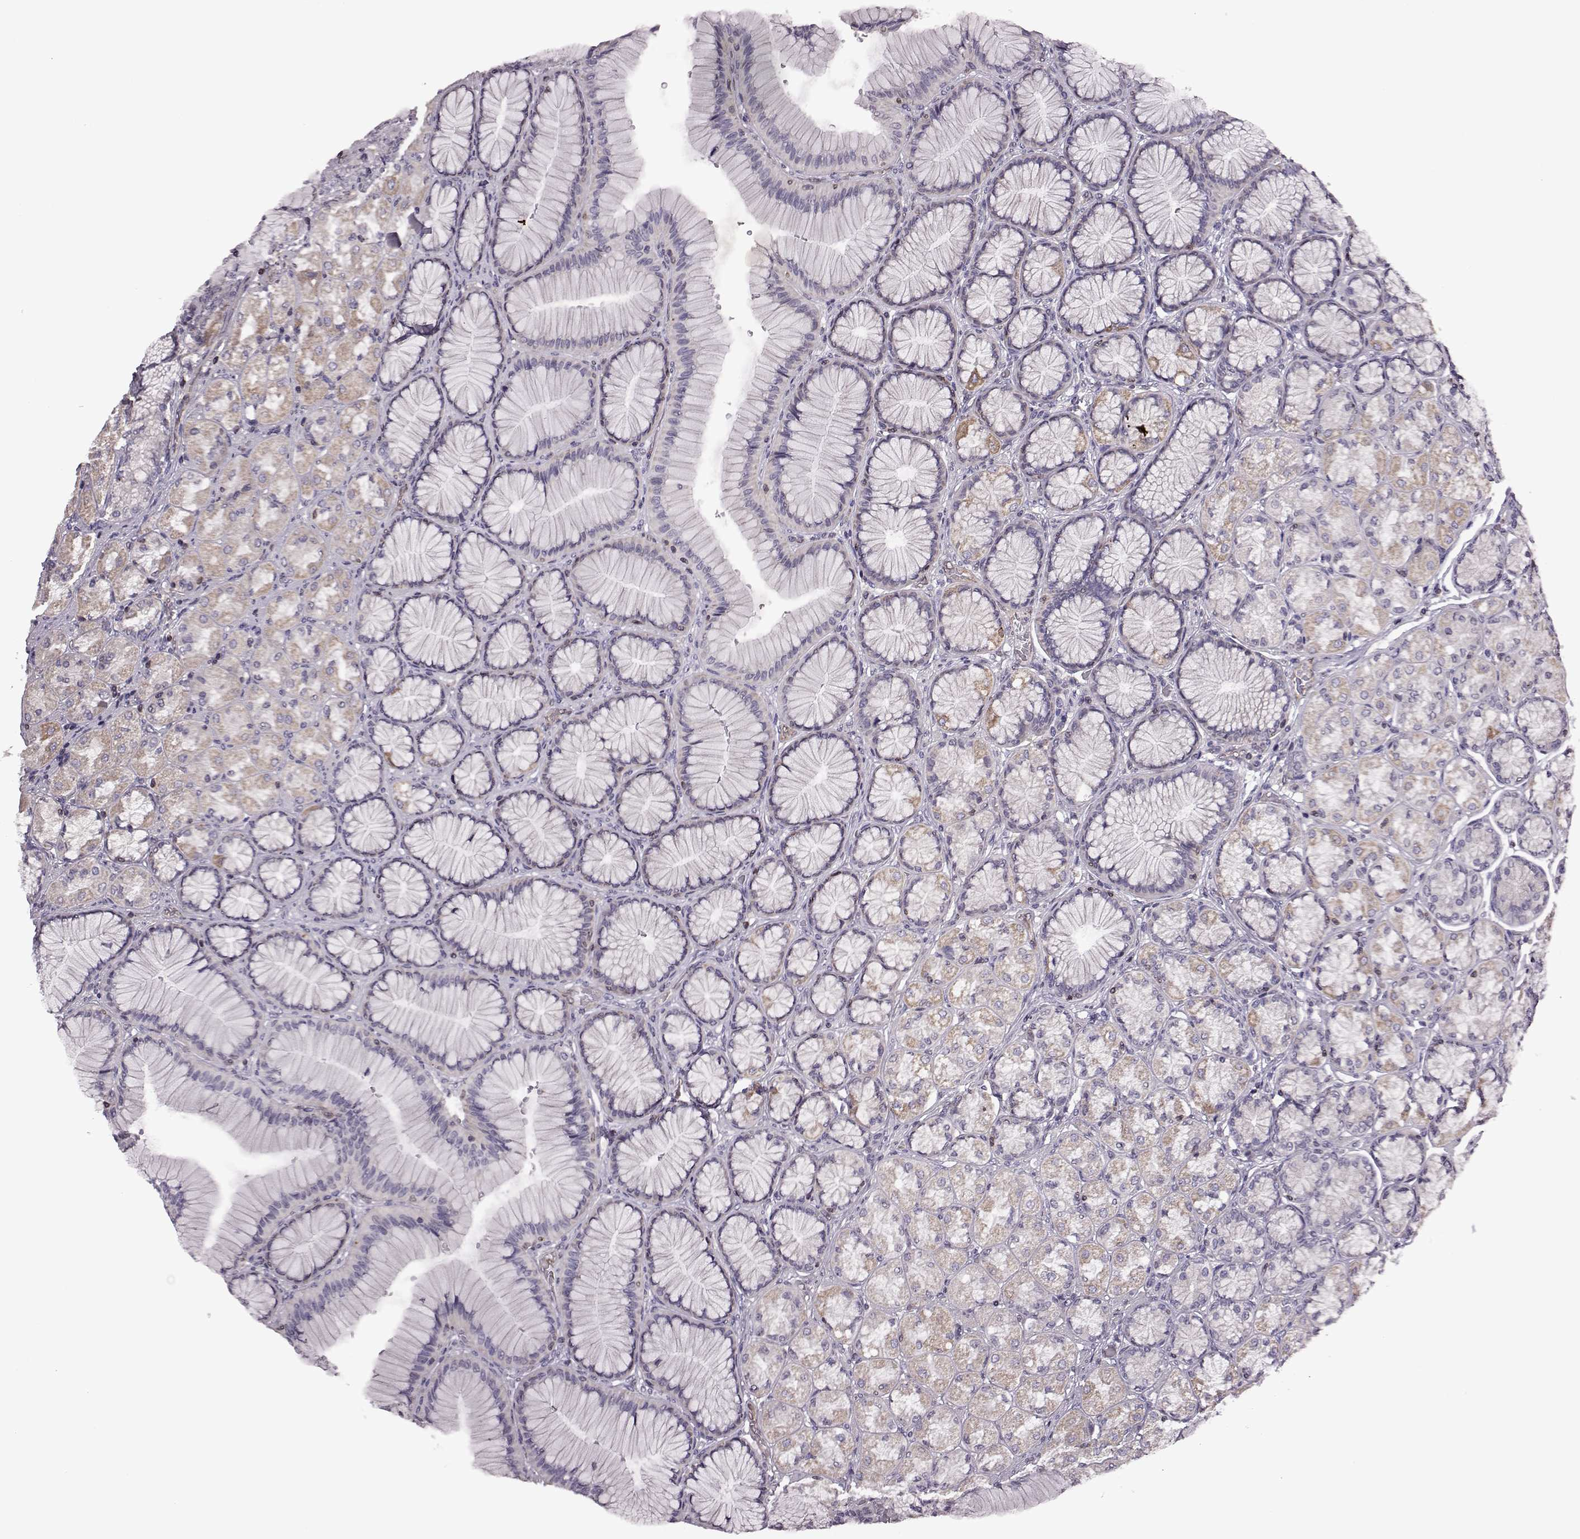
{"staining": {"intensity": "weak", "quantity": "25%-75%", "location": "cytoplasmic/membranous"}, "tissue": "stomach", "cell_type": "Glandular cells", "image_type": "normal", "snomed": [{"axis": "morphology", "description": "Normal tissue, NOS"}, {"axis": "morphology", "description": "Adenocarcinoma, NOS"}, {"axis": "morphology", "description": "Adenocarcinoma, High grade"}, {"axis": "topography", "description": "Stomach, upper"}, {"axis": "topography", "description": "Stomach"}], "caption": "A histopathology image of human stomach stained for a protein demonstrates weak cytoplasmic/membranous brown staining in glandular cells.", "gene": "CDC42SE1", "patient": {"sex": "female", "age": 65}}